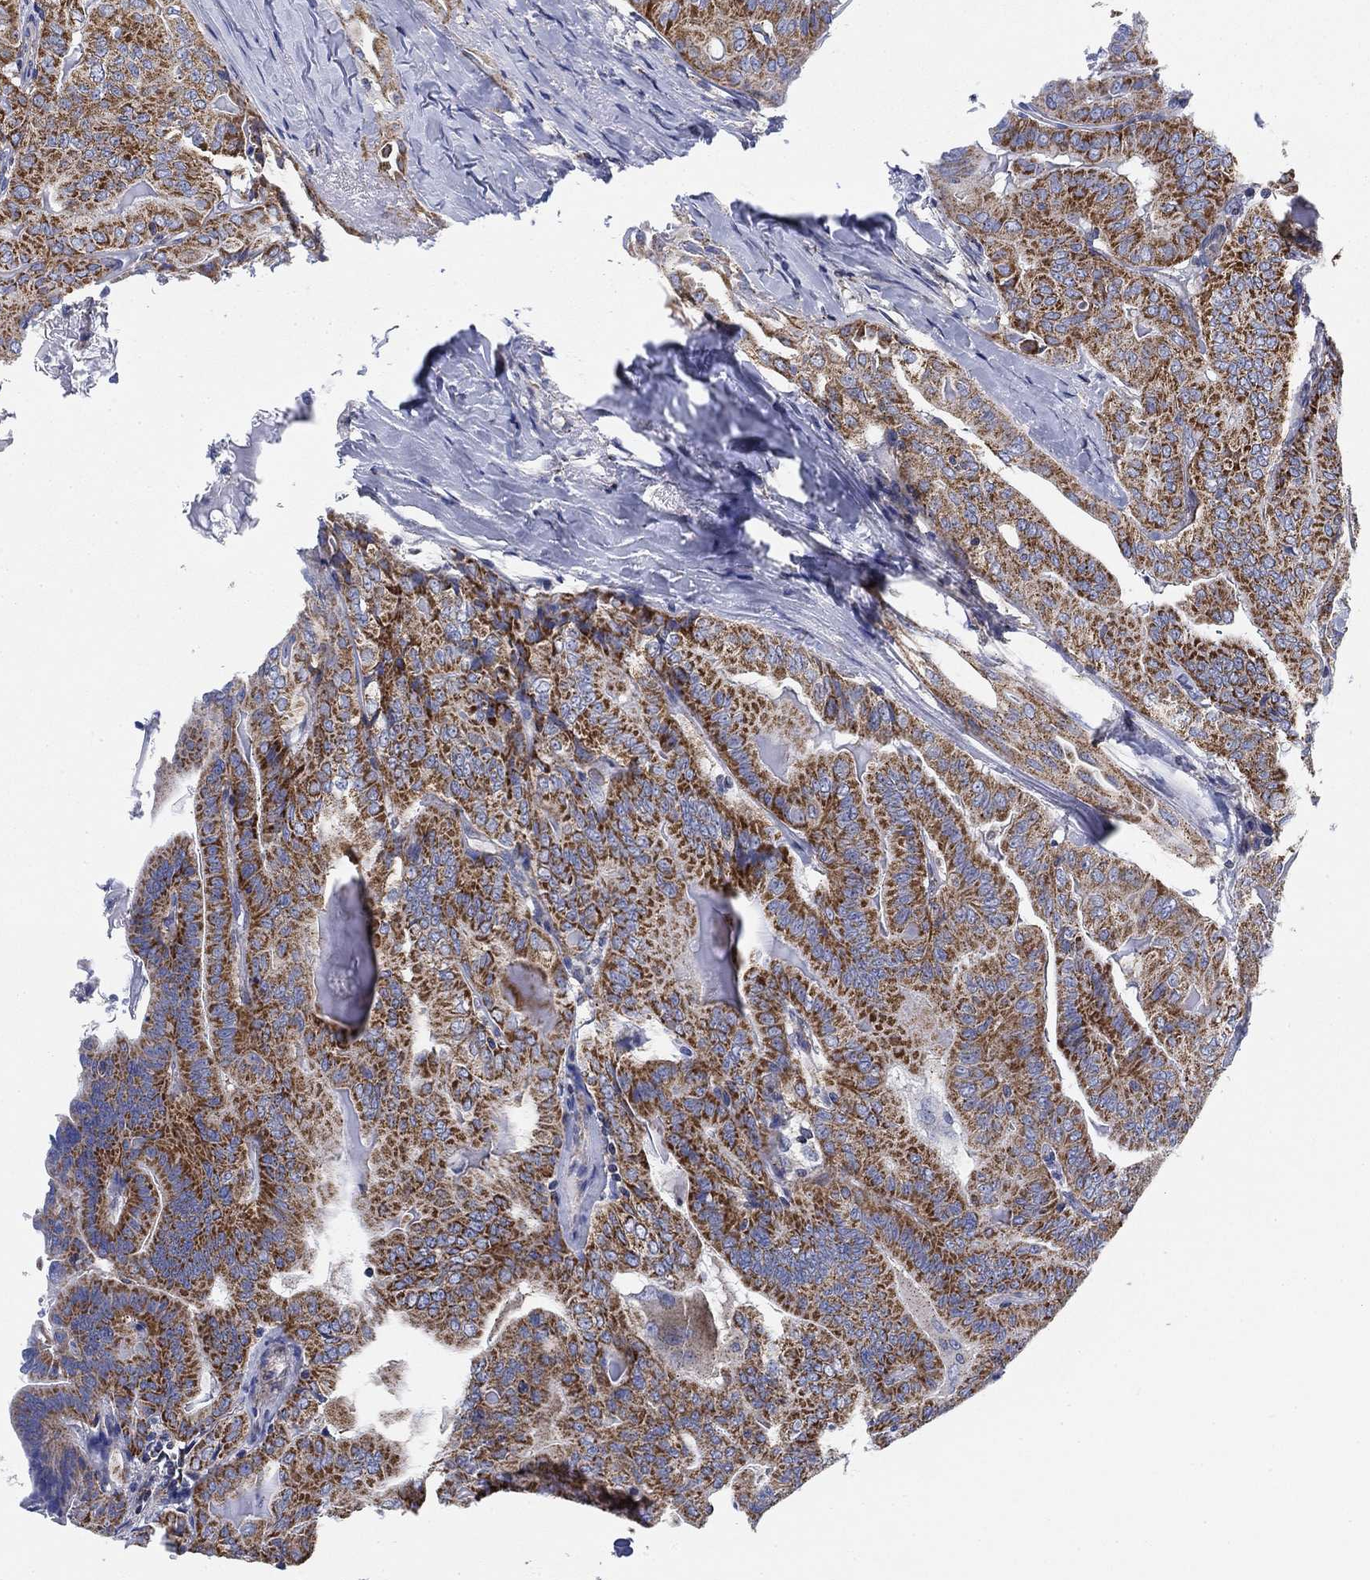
{"staining": {"intensity": "strong", "quantity": ">75%", "location": "cytoplasmic/membranous"}, "tissue": "thyroid cancer", "cell_type": "Tumor cells", "image_type": "cancer", "snomed": [{"axis": "morphology", "description": "Papillary adenocarcinoma, NOS"}, {"axis": "topography", "description": "Thyroid gland"}], "caption": "Approximately >75% of tumor cells in thyroid papillary adenocarcinoma display strong cytoplasmic/membranous protein expression as visualized by brown immunohistochemical staining.", "gene": "NACAD", "patient": {"sex": "female", "age": 68}}